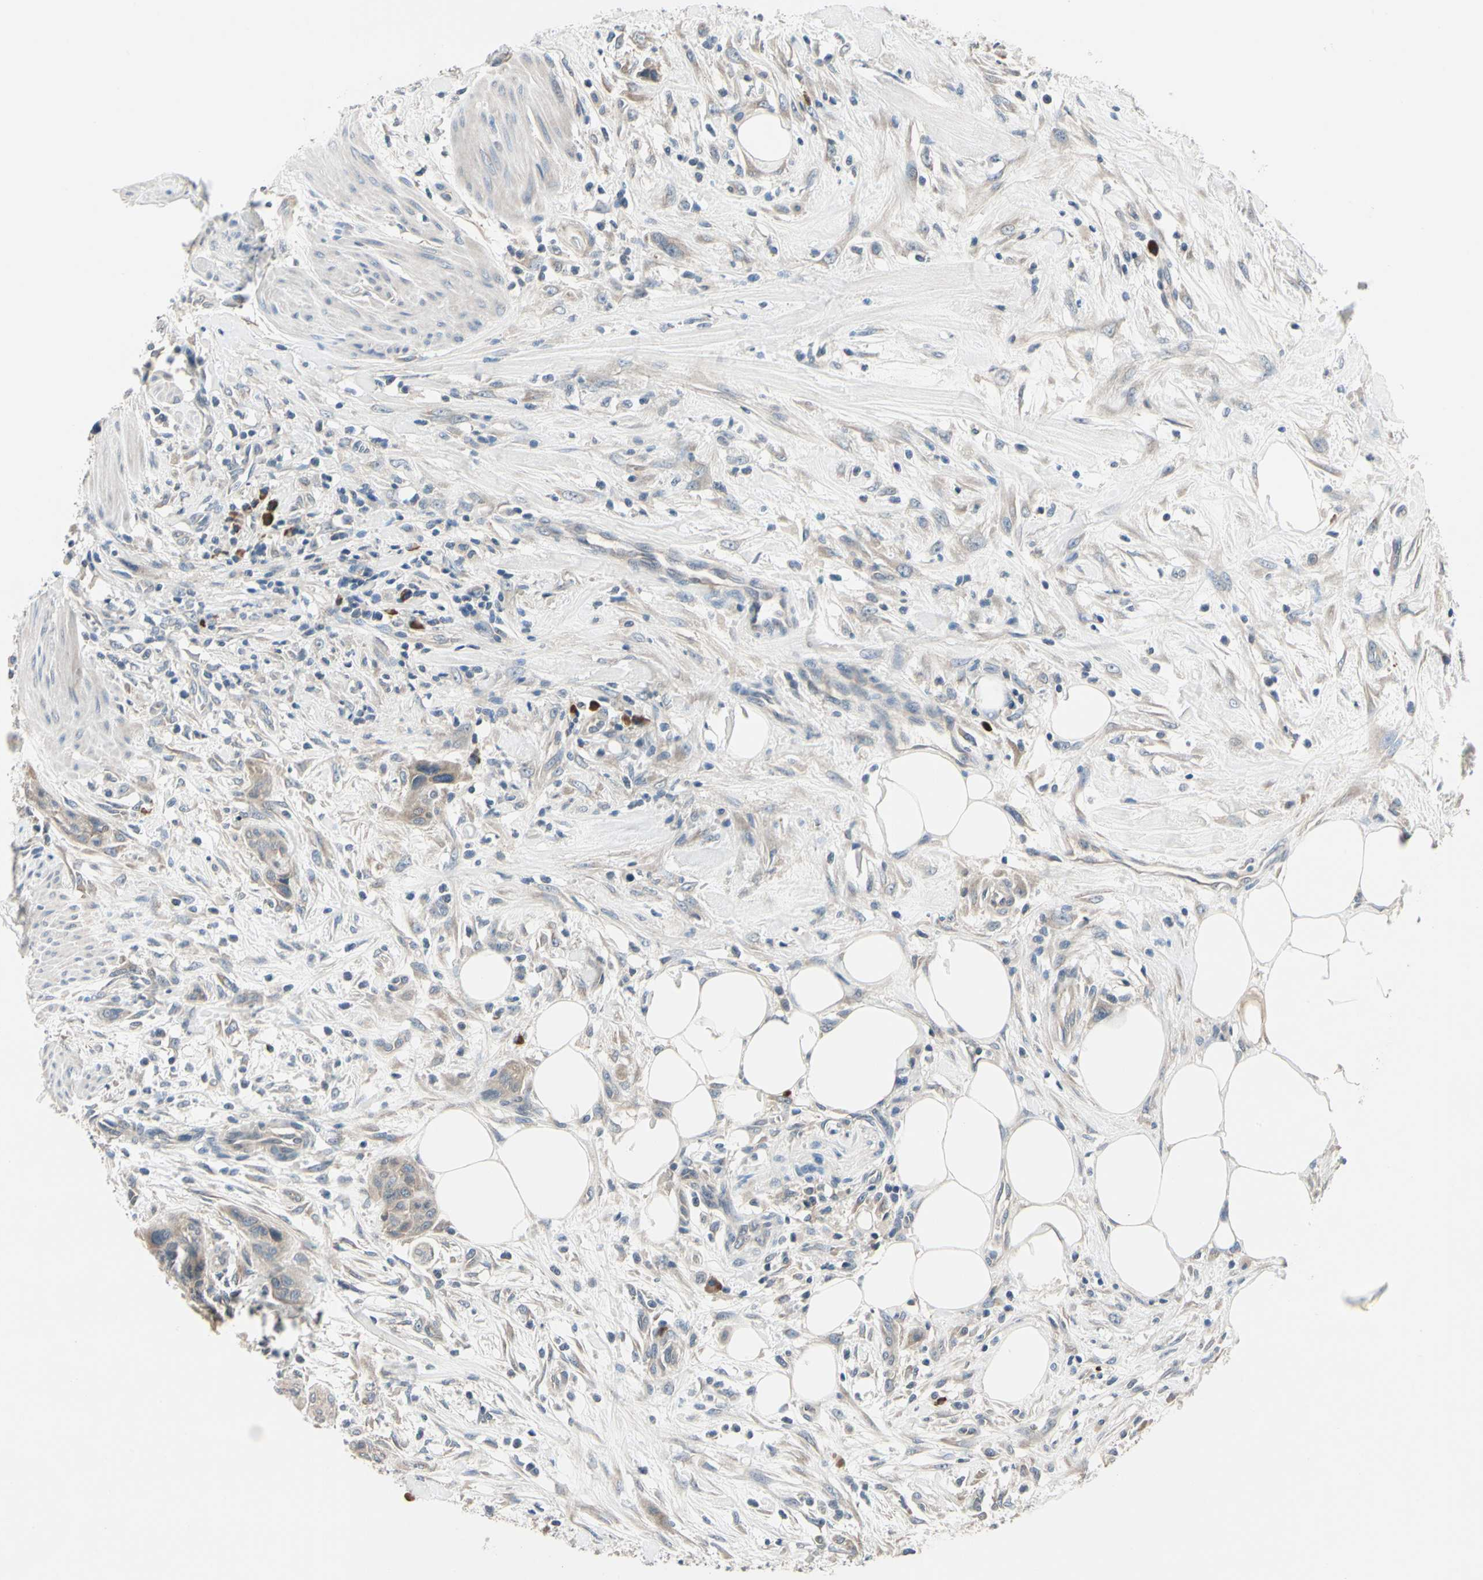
{"staining": {"intensity": "weak", "quantity": "25%-75%", "location": "cytoplasmic/membranous"}, "tissue": "urothelial cancer", "cell_type": "Tumor cells", "image_type": "cancer", "snomed": [{"axis": "morphology", "description": "Urothelial carcinoma, High grade"}, {"axis": "topography", "description": "Urinary bladder"}], "caption": "This image shows urothelial cancer stained with immunohistochemistry to label a protein in brown. The cytoplasmic/membranous of tumor cells show weak positivity for the protein. Nuclei are counter-stained blue.", "gene": "SELENOK", "patient": {"sex": "male", "age": 35}}